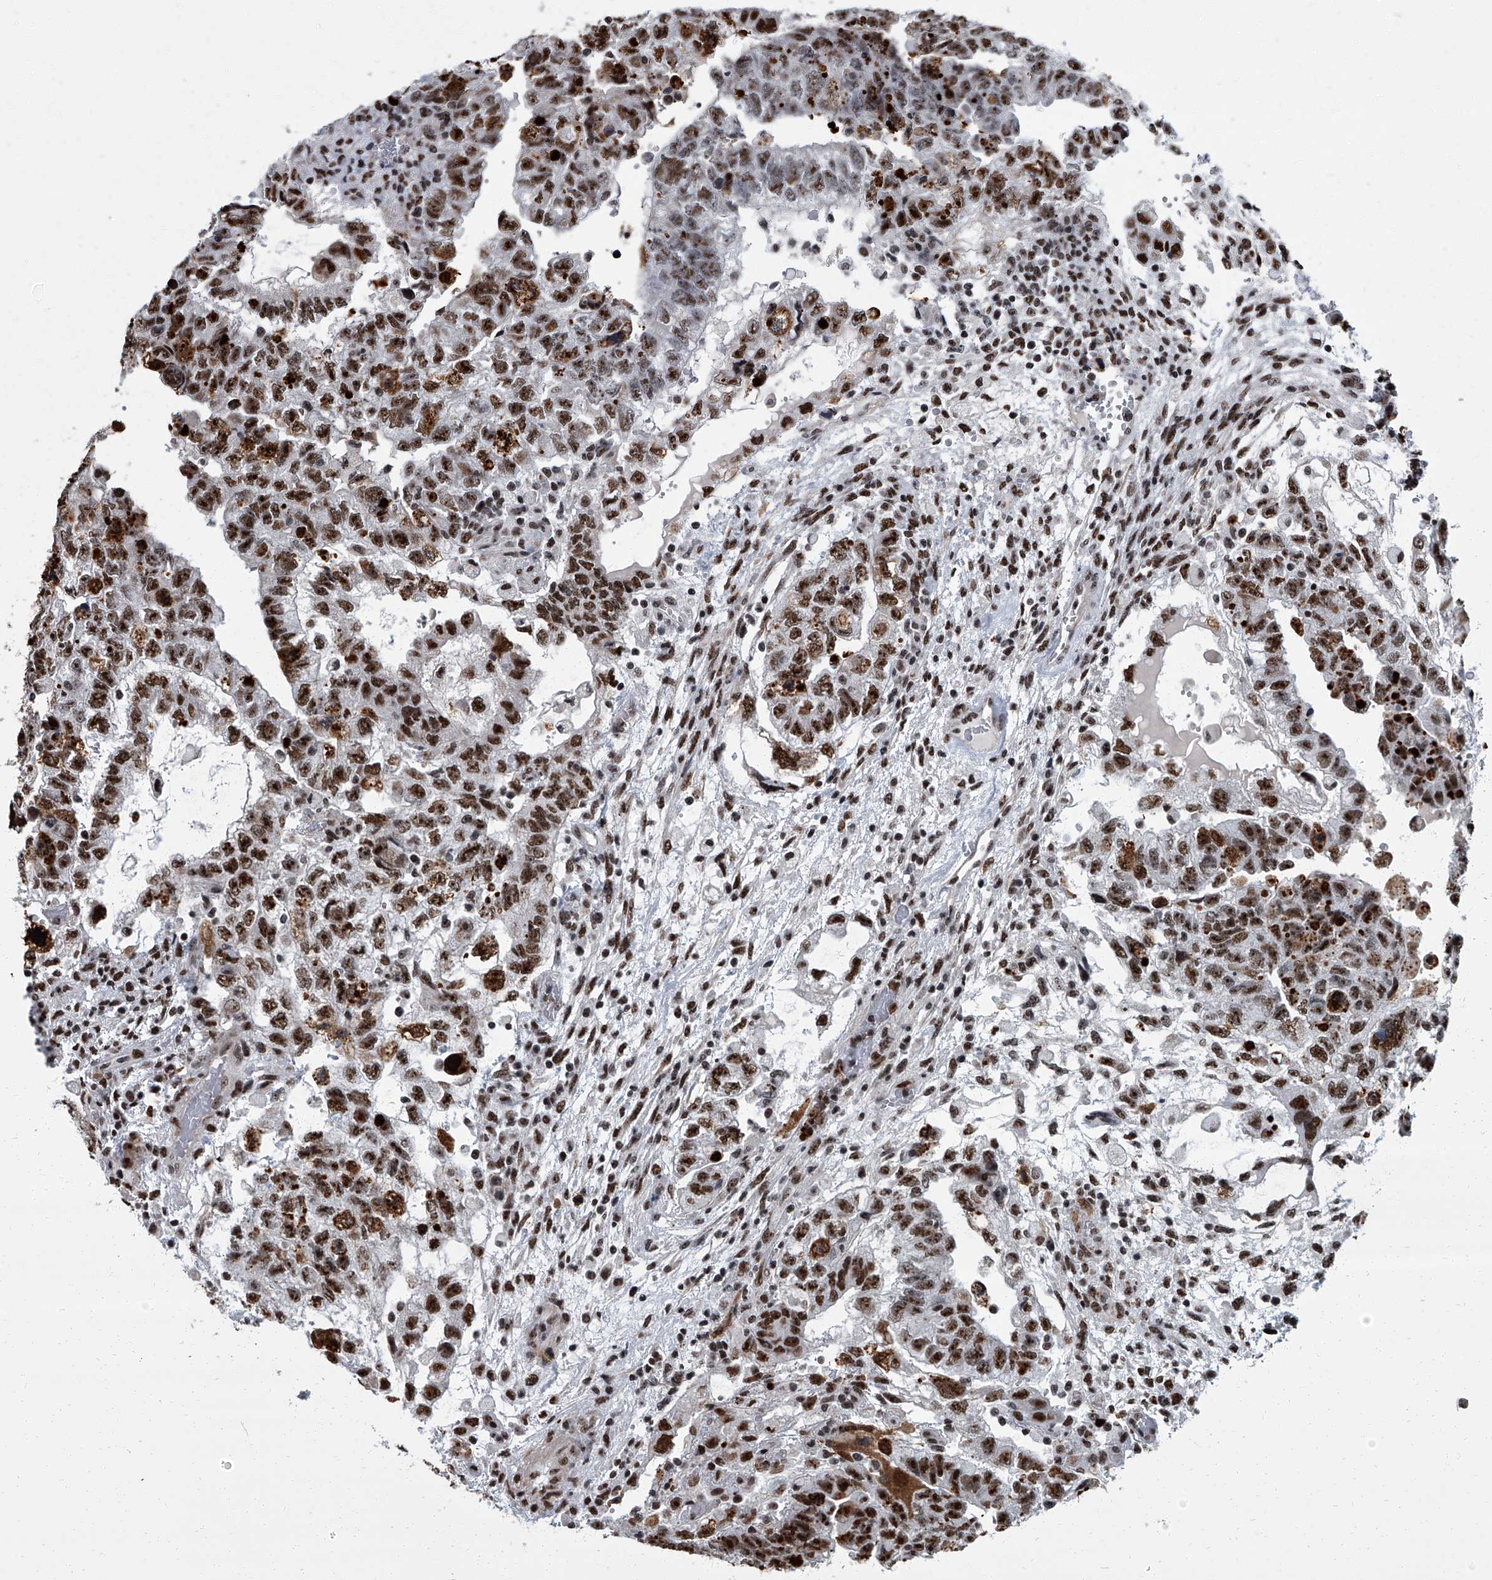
{"staining": {"intensity": "strong", "quantity": ">75%", "location": "nuclear"}, "tissue": "testis cancer", "cell_type": "Tumor cells", "image_type": "cancer", "snomed": [{"axis": "morphology", "description": "Carcinoma, Embryonal, NOS"}, {"axis": "topography", "description": "Testis"}], "caption": "A brown stain labels strong nuclear staining of a protein in embryonal carcinoma (testis) tumor cells.", "gene": "ZNF518B", "patient": {"sex": "male", "age": 36}}